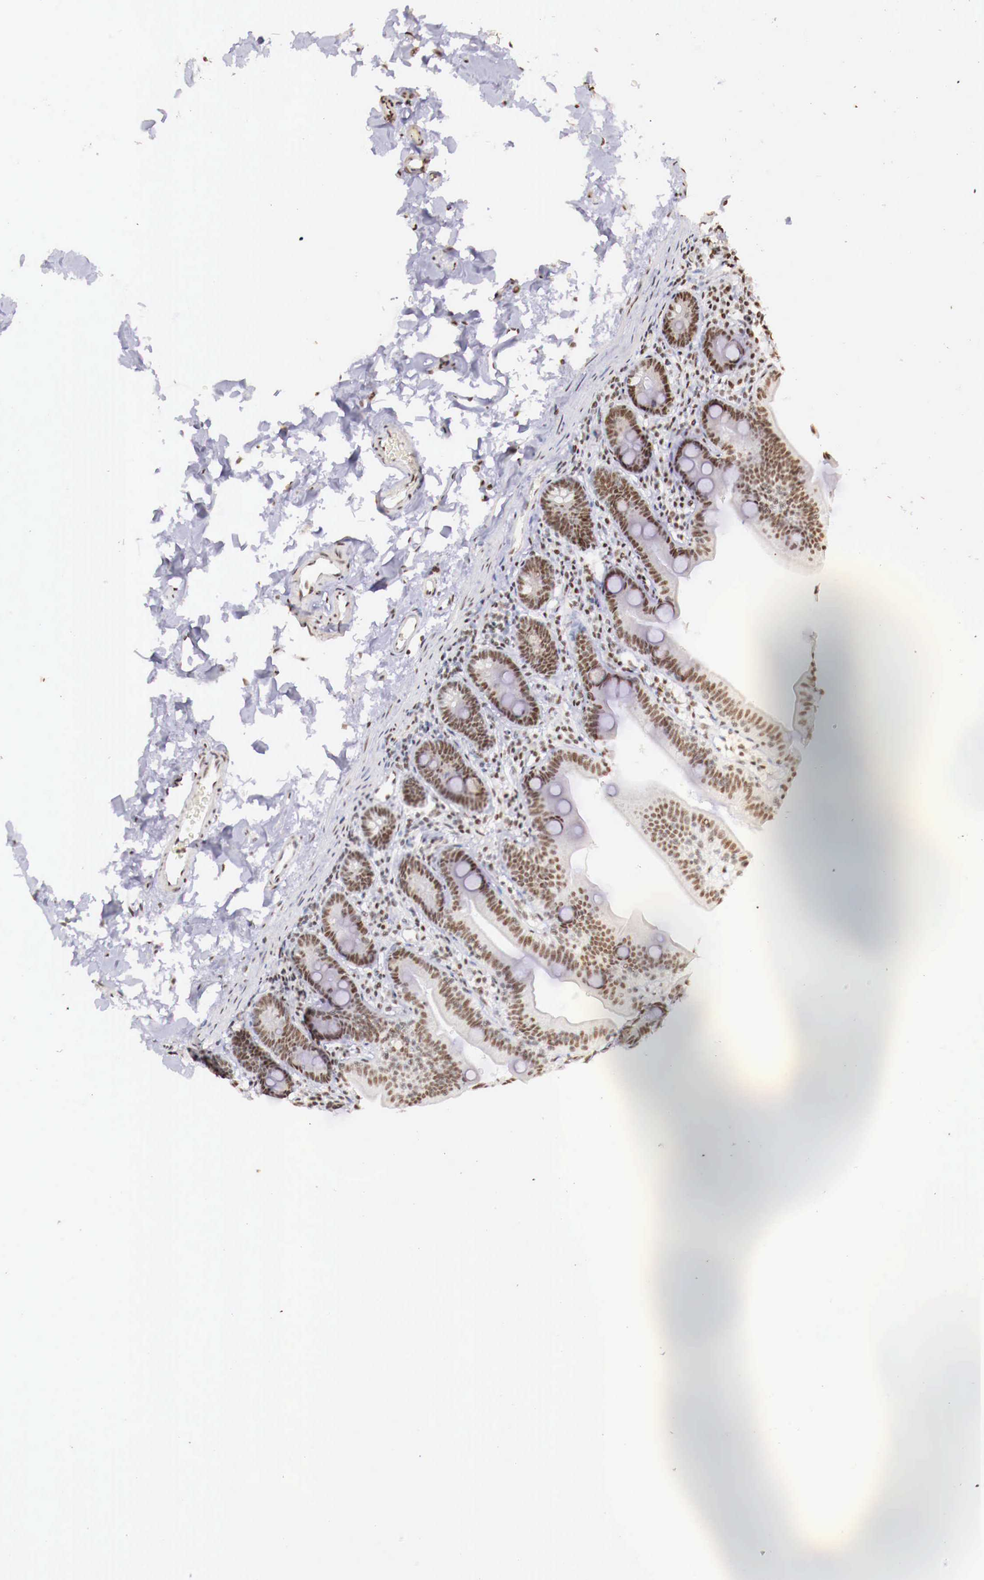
{"staining": {"intensity": "moderate", "quantity": ">75%", "location": "nuclear"}, "tissue": "duodenum", "cell_type": "Glandular cells", "image_type": "normal", "snomed": [{"axis": "morphology", "description": "Normal tissue, NOS"}, {"axis": "topography", "description": "Duodenum"}], "caption": "This histopathology image exhibits immunohistochemistry staining of normal duodenum, with medium moderate nuclear positivity in approximately >75% of glandular cells.", "gene": "SP1", "patient": {"sex": "male", "age": 70}}